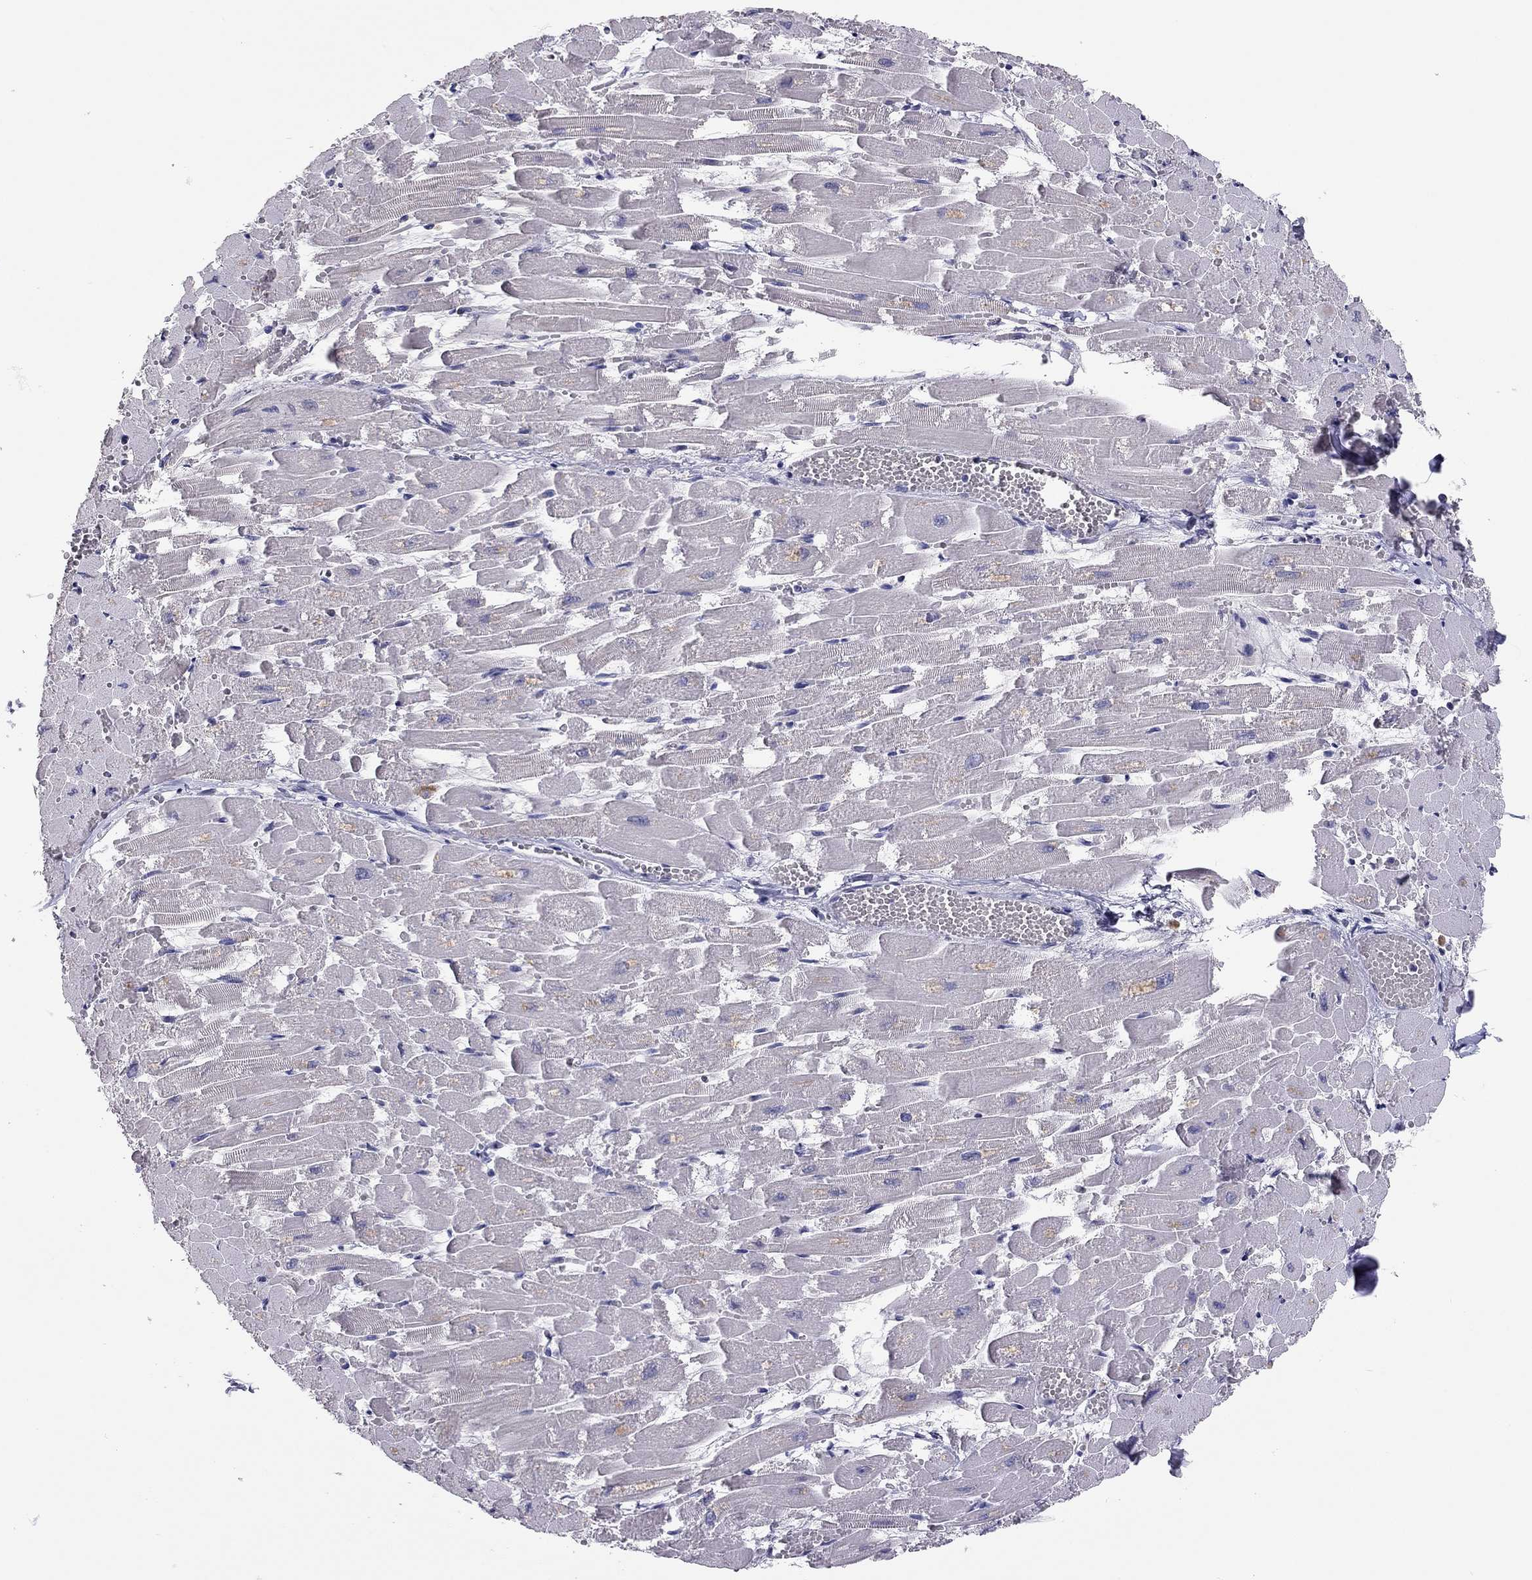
{"staining": {"intensity": "negative", "quantity": "none", "location": "none"}, "tissue": "heart muscle", "cell_type": "Cardiomyocytes", "image_type": "normal", "snomed": [{"axis": "morphology", "description": "Normal tissue, NOS"}, {"axis": "topography", "description": "Heart"}], "caption": "This micrograph is of unremarkable heart muscle stained with immunohistochemistry (IHC) to label a protein in brown with the nuclei are counter-stained blue. There is no staining in cardiomyocytes. (Stains: DAB immunohistochemistry (IHC) with hematoxylin counter stain, Microscopy: brightfield microscopy at high magnification).", "gene": "SCARB1", "patient": {"sex": "female", "age": 52}}